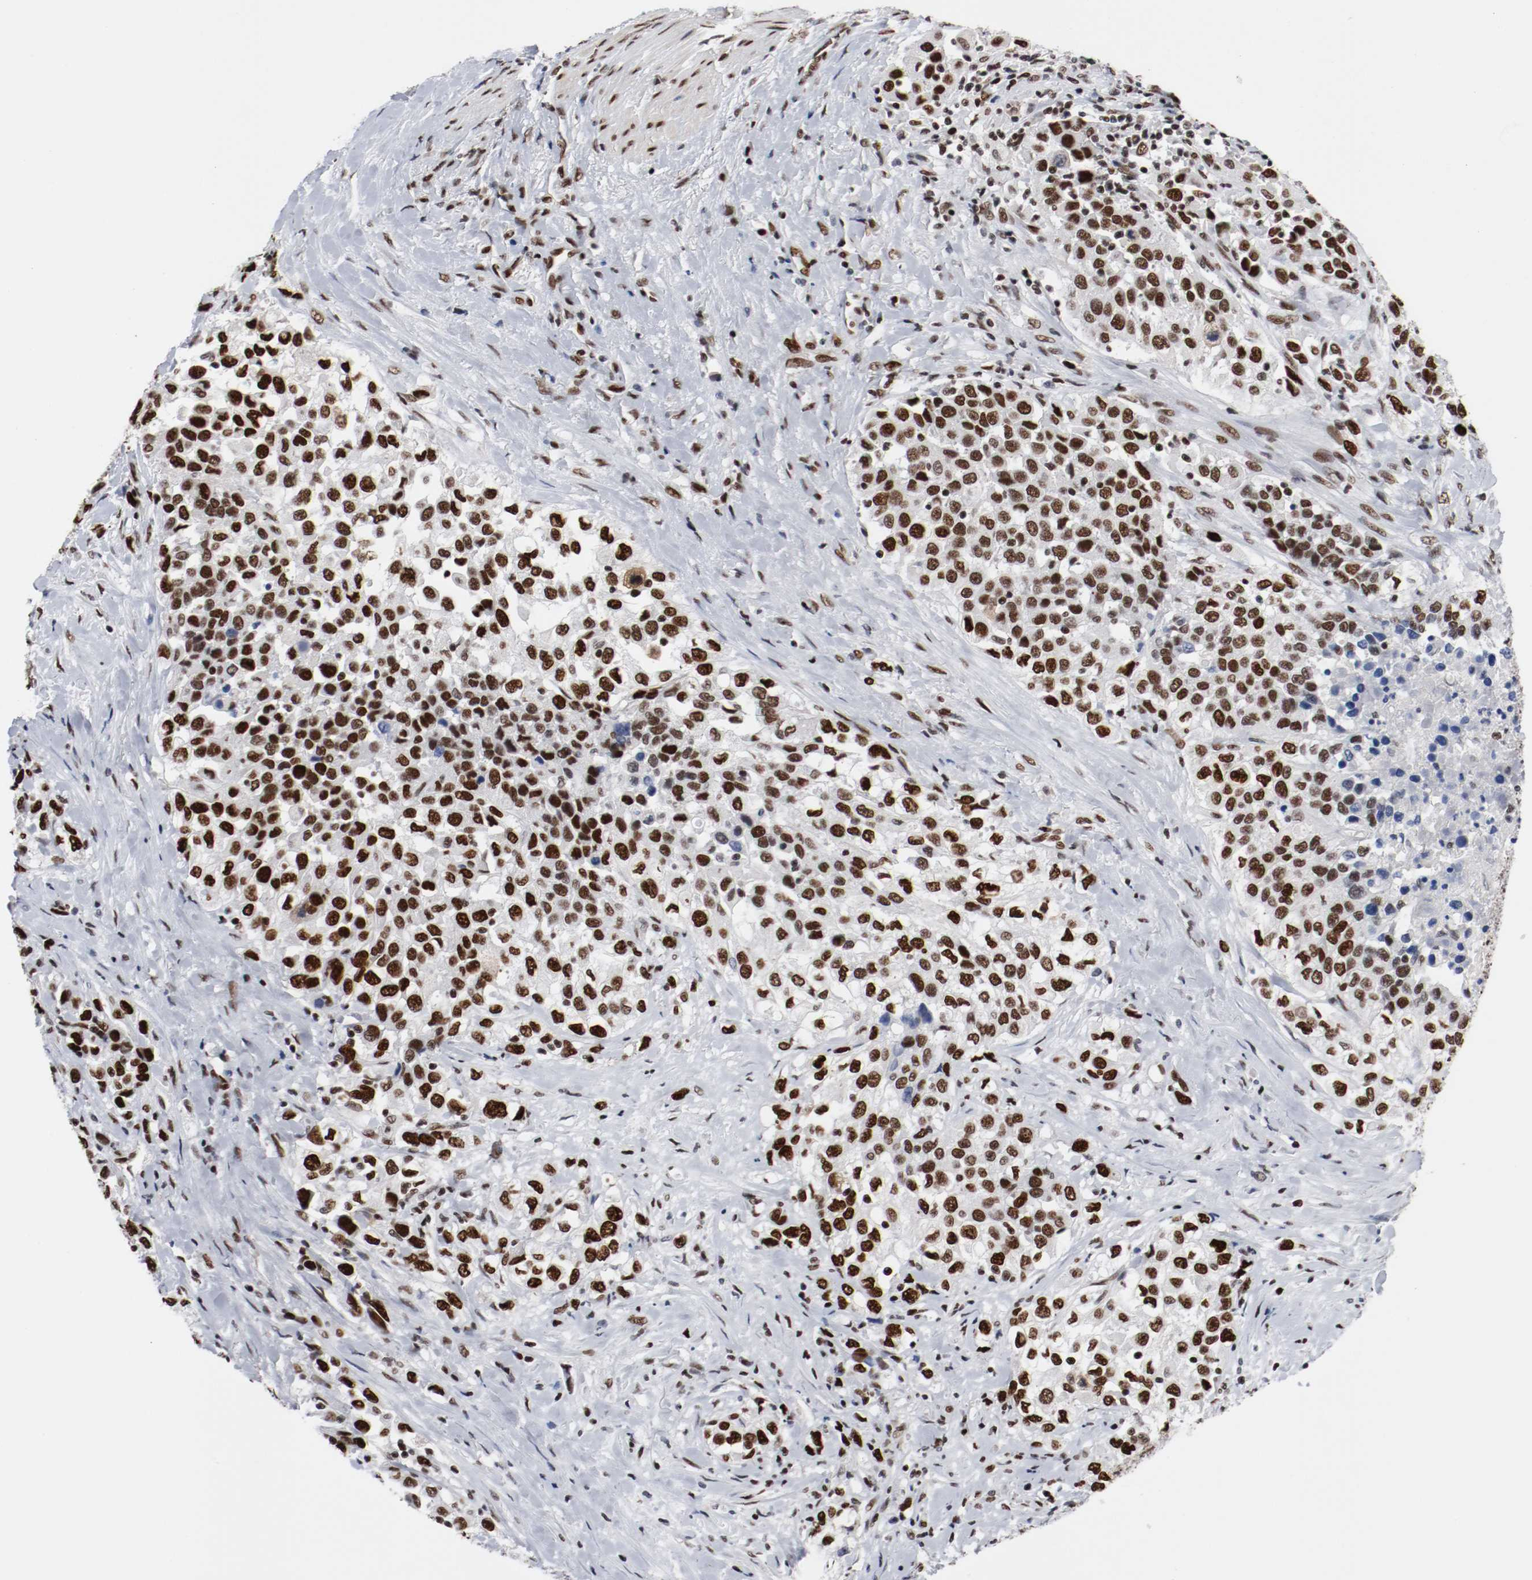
{"staining": {"intensity": "strong", "quantity": ">75%", "location": "nuclear"}, "tissue": "urothelial cancer", "cell_type": "Tumor cells", "image_type": "cancer", "snomed": [{"axis": "morphology", "description": "Urothelial carcinoma, High grade"}, {"axis": "topography", "description": "Urinary bladder"}], "caption": "Protein expression analysis of urothelial carcinoma (high-grade) reveals strong nuclear staining in about >75% of tumor cells.", "gene": "MEF2D", "patient": {"sex": "female", "age": 80}}